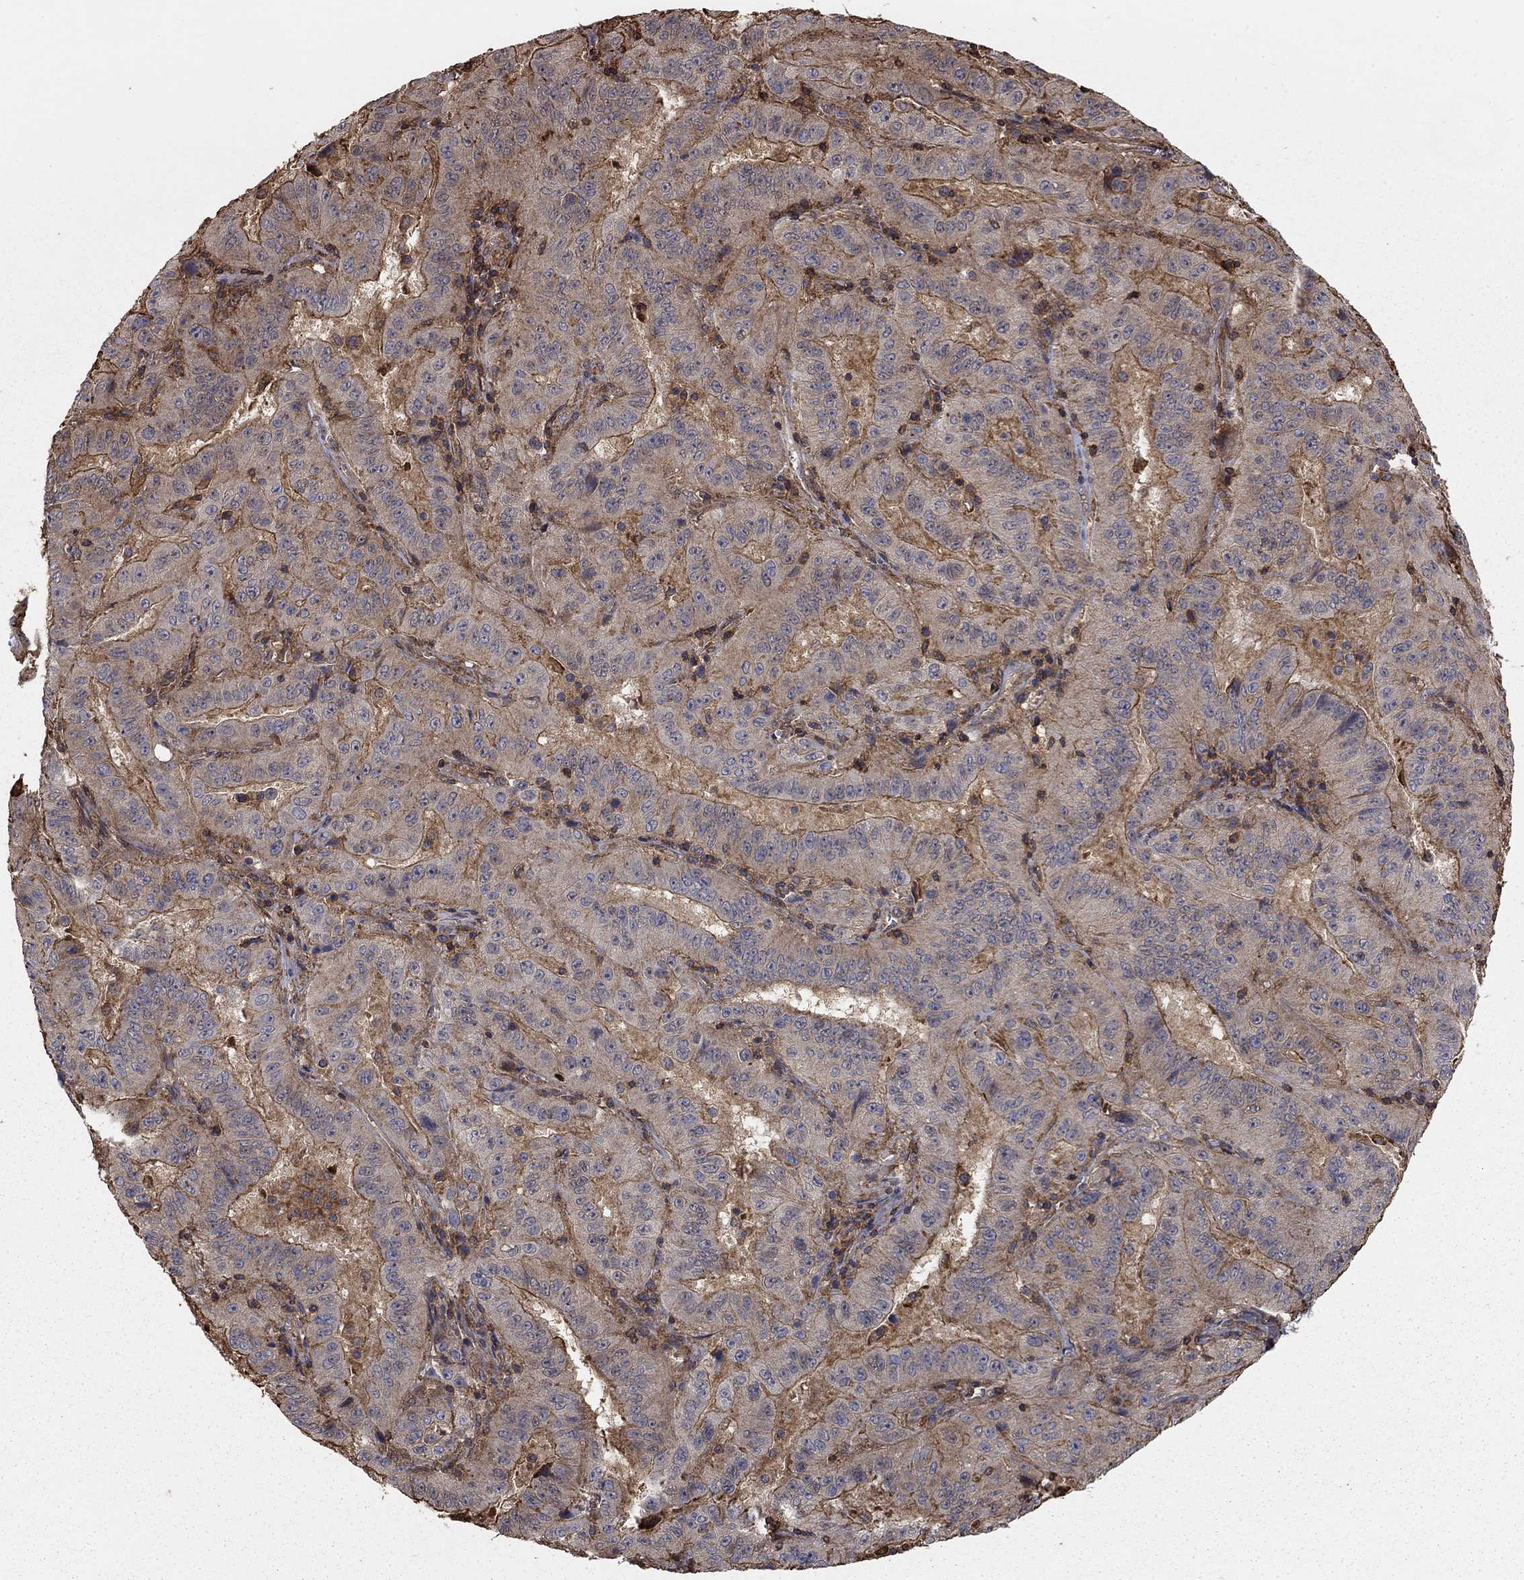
{"staining": {"intensity": "weak", "quantity": "25%-75%", "location": "cytoplasmic/membranous"}, "tissue": "pancreatic cancer", "cell_type": "Tumor cells", "image_type": "cancer", "snomed": [{"axis": "morphology", "description": "Adenocarcinoma, NOS"}, {"axis": "topography", "description": "Pancreas"}], "caption": "Immunohistochemical staining of human adenocarcinoma (pancreatic) shows low levels of weak cytoplasmic/membranous protein expression in approximately 25%-75% of tumor cells.", "gene": "HABP4", "patient": {"sex": "male", "age": 63}}